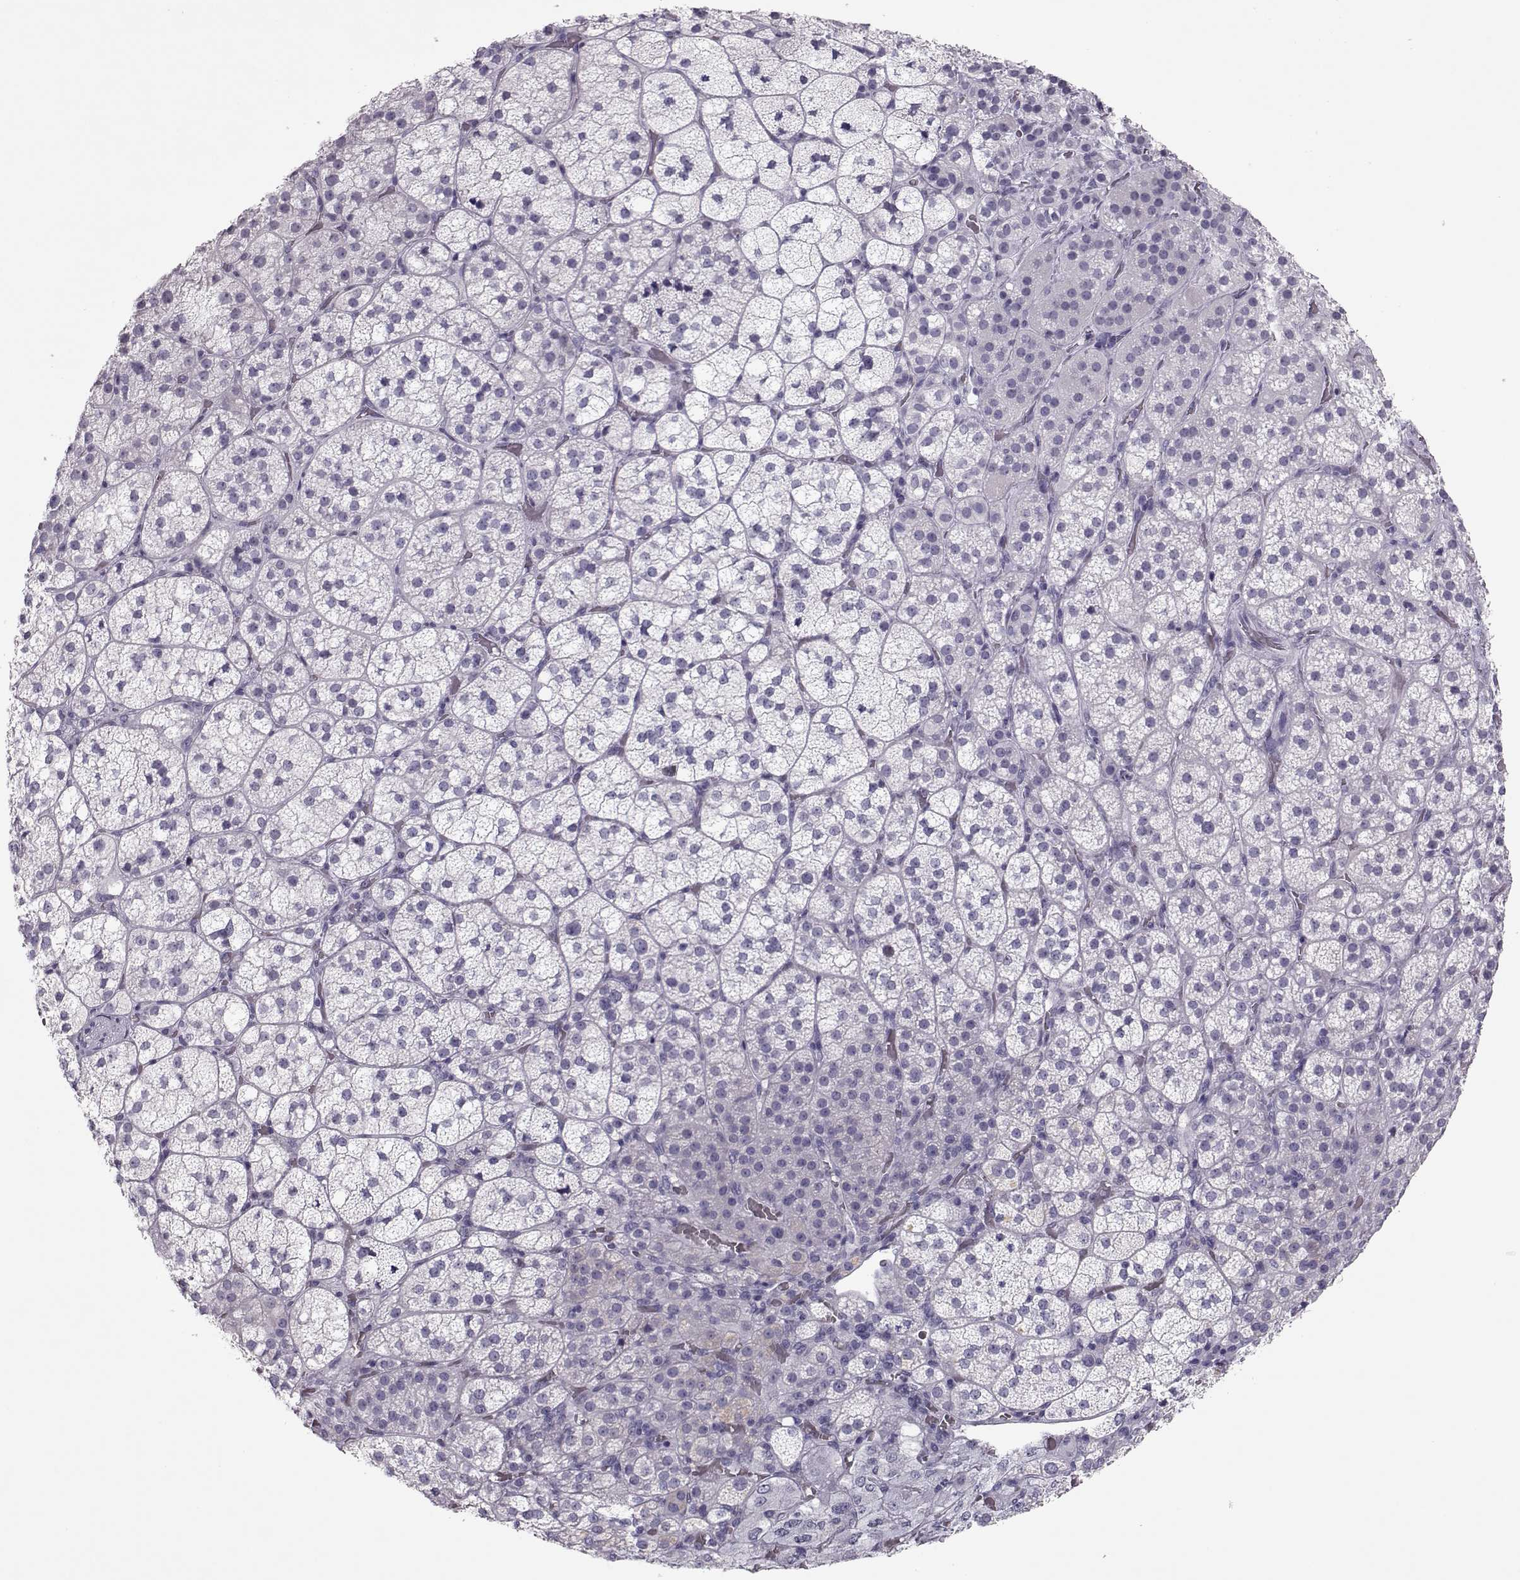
{"staining": {"intensity": "negative", "quantity": "none", "location": "none"}, "tissue": "adrenal gland", "cell_type": "Glandular cells", "image_type": "normal", "snomed": [{"axis": "morphology", "description": "Normal tissue, NOS"}, {"axis": "topography", "description": "Adrenal gland"}], "caption": "Immunohistochemical staining of normal human adrenal gland displays no significant staining in glandular cells. (Immunohistochemistry, brightfield microscopy, high magnification).", "gene": "SGO1", "patient": {"sex": "female", "age": 60}}